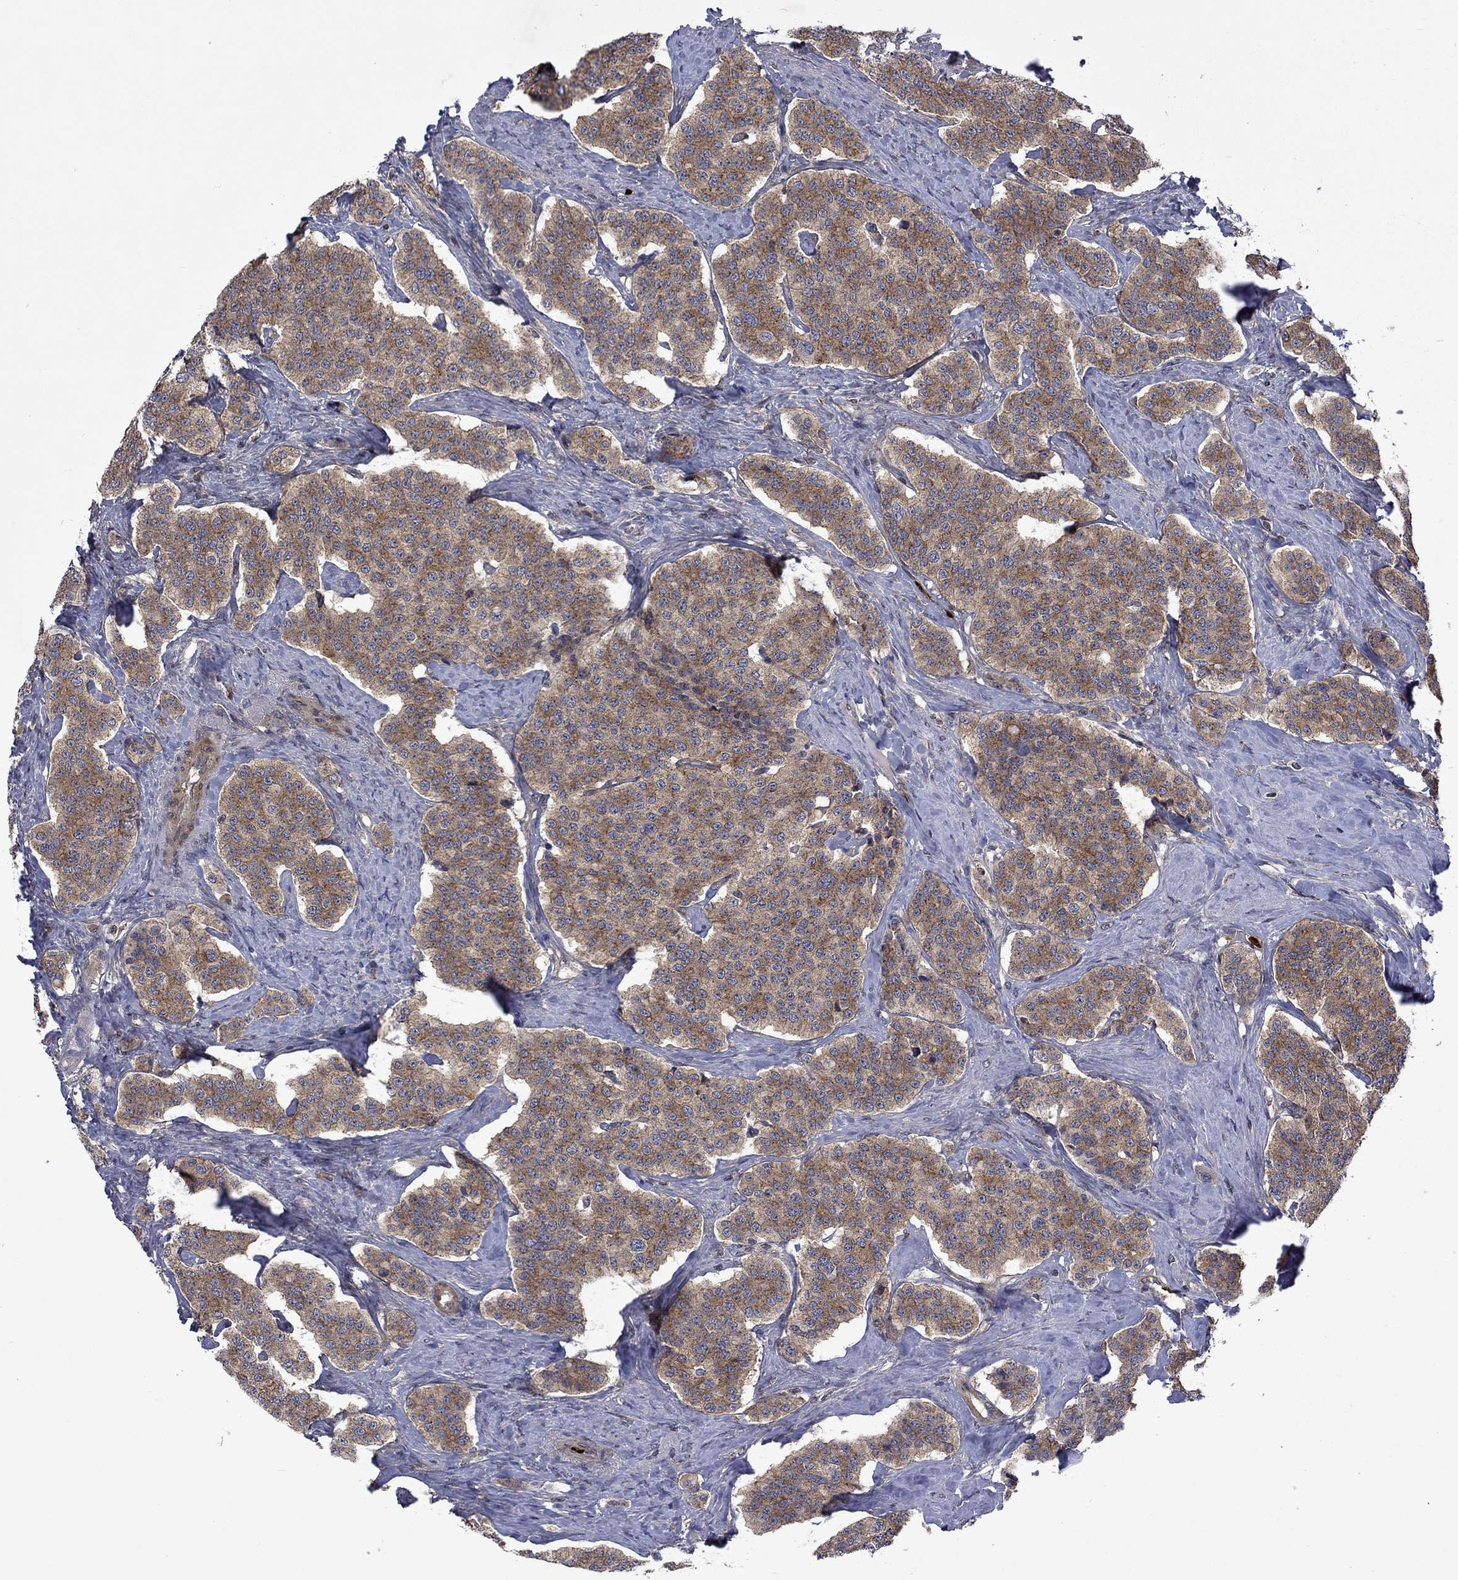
{"staining": {"intensity": "moderate", "quantity": ">75%", "location": "cytoplasmic/membranous"}, "tissue": "carcinoid", "cell_type": "Tumor cells", "image_type": "cancer", "snomed": [{"axis": "morphology", "description": "Carcinoid, malignant, NOS"}, {"axis": "topography", "description": "Small intestine"}], "caption": "Immunohistochemical staining of human malignant carcinoid displays moderate cytoplasmic/membranous protein expression in about >75% of tumor cells.", "gene": "TMEM33", "patient": {"sex": "female", "age": 58}}